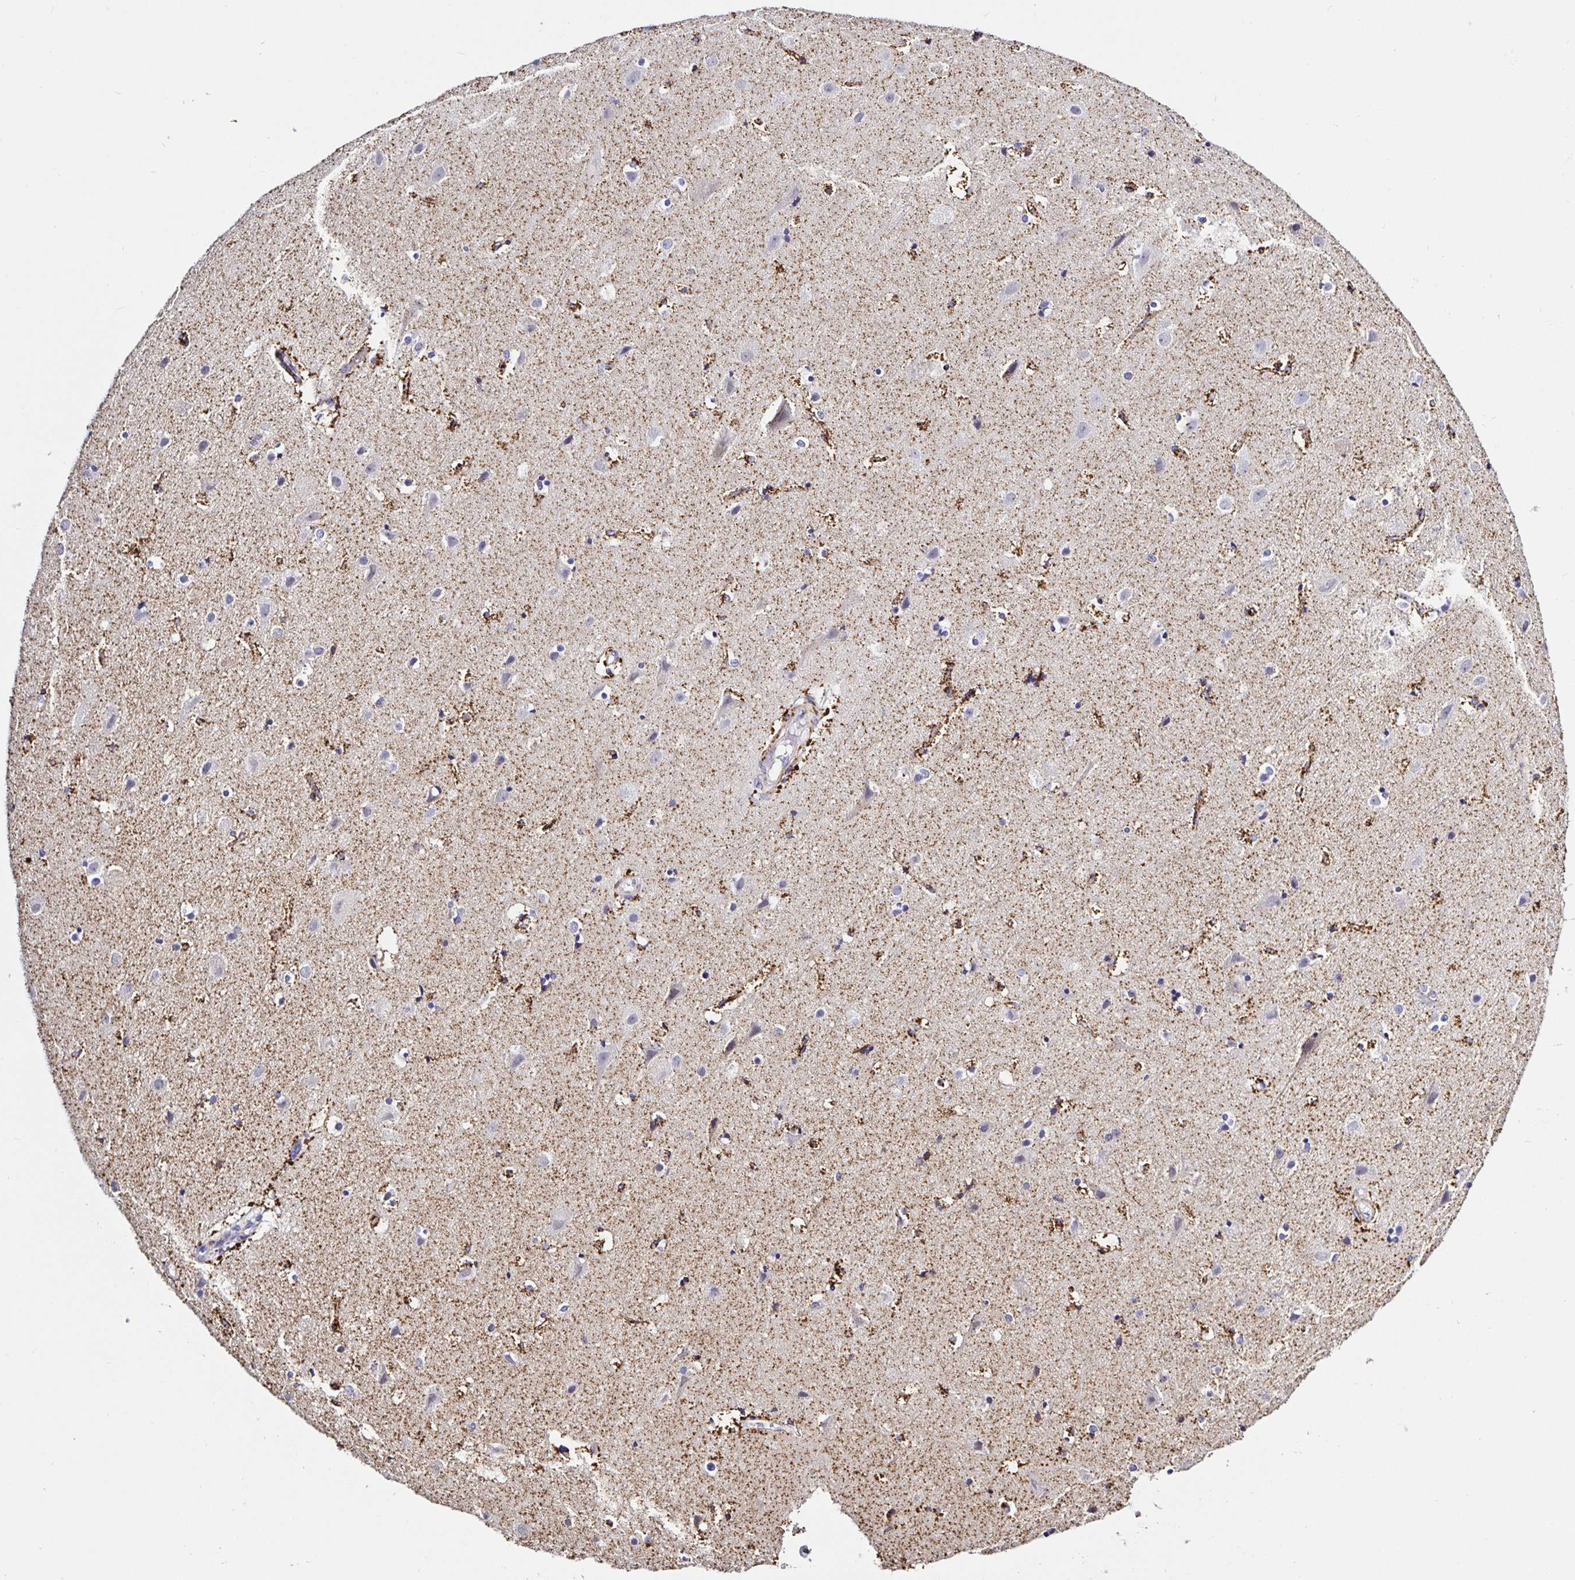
{"staining": {"intensity": "strong", "quantity": "25%-75%", "location": "cytoplasmic/membranous"}, "tissue": "cerebral cortex", "cell_type": "Endothelial cells", "image_type": "normal", "snomed": [{"axis": "morphology", "description": "Normal tissue, NOS"}, {"axis": "topography", "description": "Cerebral cortex"}], "caption": "IHC of benign cerebral cortex shows high levels of strong cytoplasmic/membranous positivity in approximately 25%-75% of endothelial cells.", "gene": "MAOA", "patient": {"sex": "female", "age": 52}}